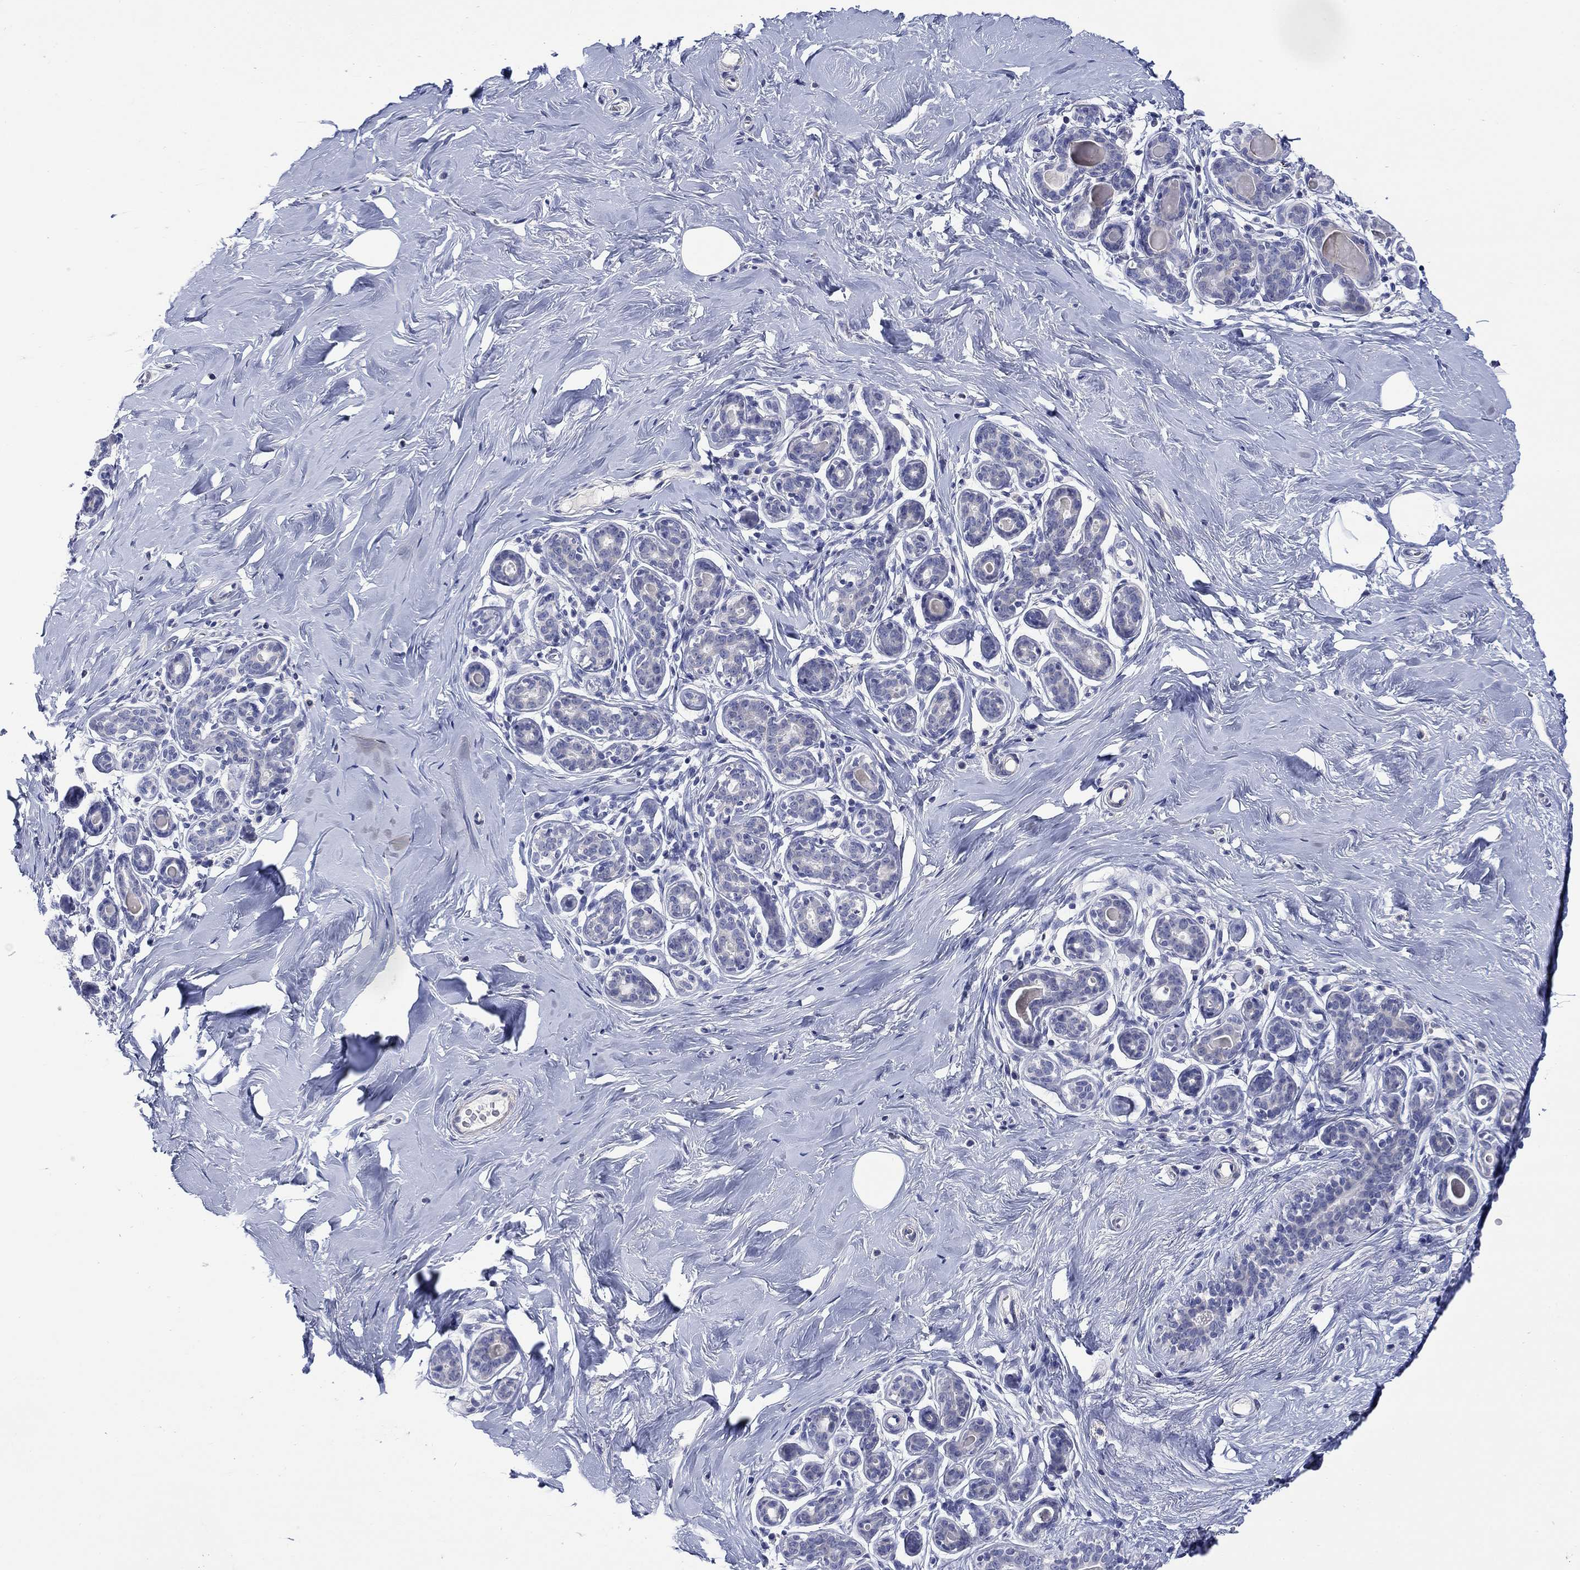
{"staining": {"intensity": "negative", "quantity": "none", "location": "none"}, "tissue": "breast", "cell_type": "Adipocytes", "image_type": "normal", "snomed": [{"axis": "morphology", "description": "Normal tissue, NOS"}, {"axis": "topography", "description": "Skin"}, {"axis": "topography", "description": "Breast"}], "caption": "Immunohistochemistry photomicrograph of normal breast: breast stained with DAB (3,3'-diaminobenzidine) demonstrates no significant protein staining in adipocytes.", "gene": "PTPRZ1", "patient": {"sex": "female", "age": 43}}